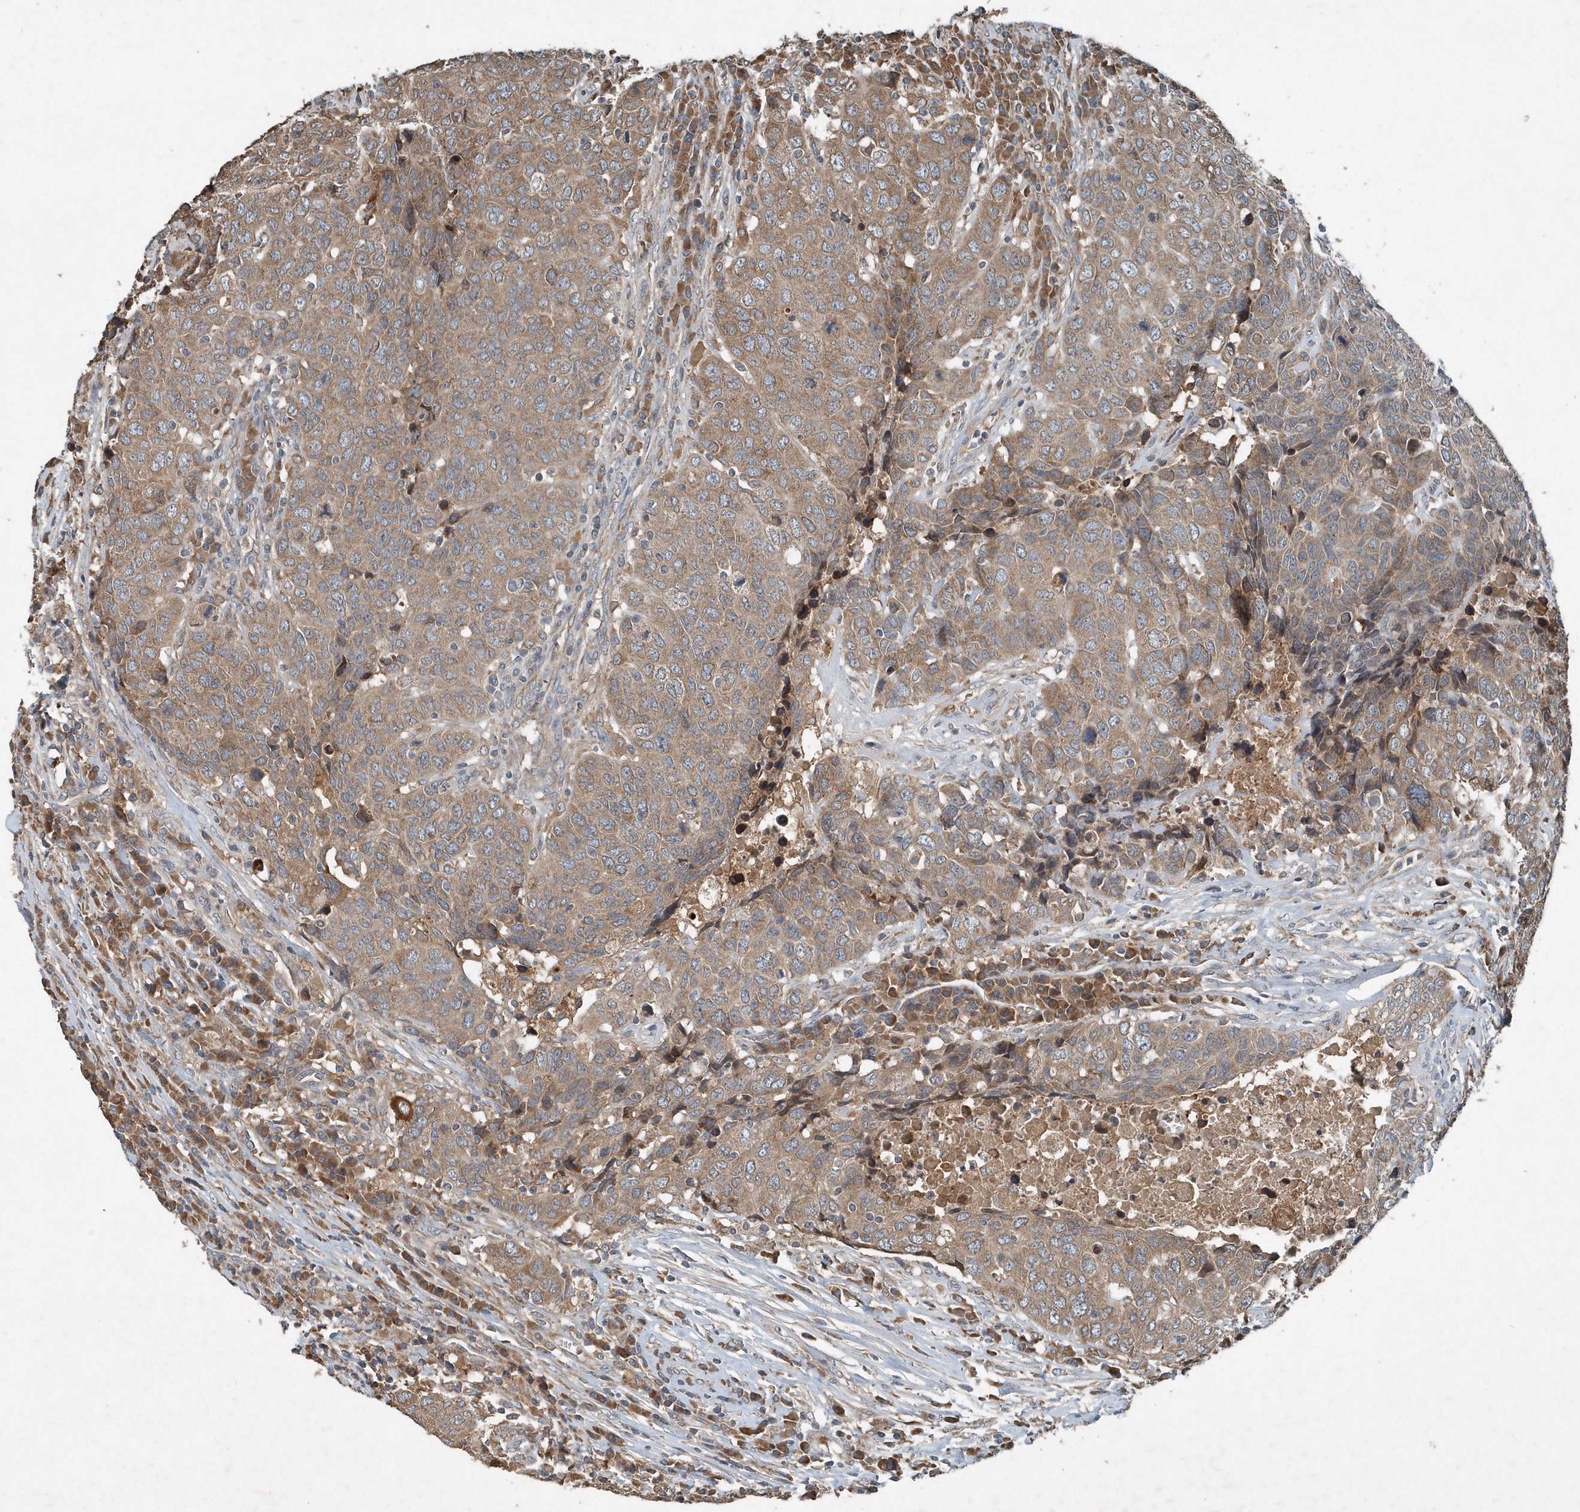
{"staining": {"intensity": "moderate", "quantity": ">75%", "location": "cytoplasmic/membranous"}, "tissue": "head and neck cancer", "cell_type": "Tumor cells", "image_type": "cancer", "snomed": [{"axis": "morphology", "description": "Squamous cell carcinoma, NOS"}, {"axis": "topography", "description": "Head-Neck"}], "caption": "Immunohistochemical staining of human head and neck cancer demonstrates medium levels of moderate cytoplasmic/membranous positivity in approximately >75% of tumor cells.", "gene": "SCFD2", "patient": {"sex": "male", "age": 66}}